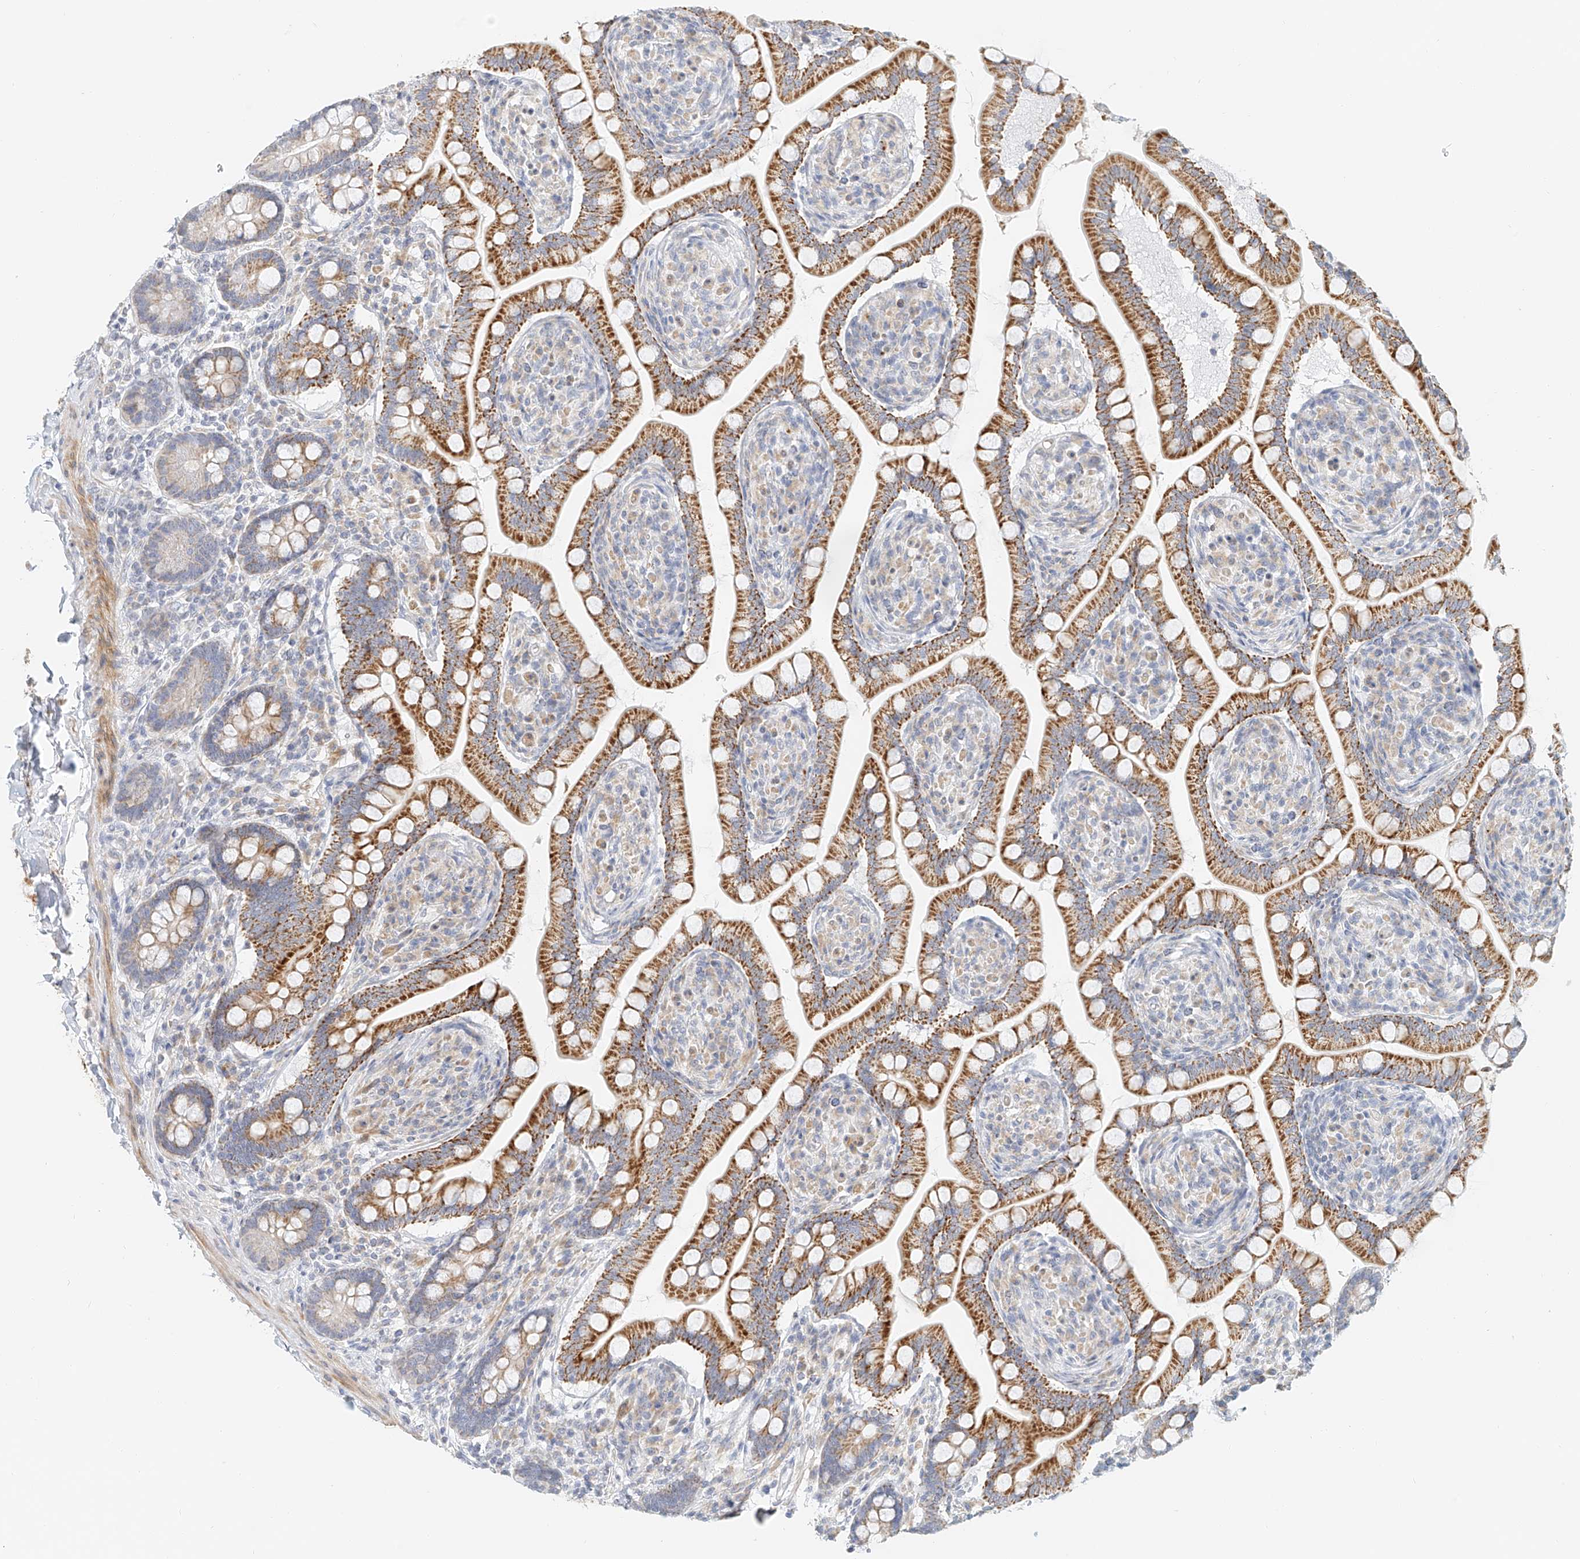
{"staining": {"intensity": "strong", "quantity": "25%-75%", "location": "cytoplasmic/membranous"}, "tissue": "small intestine", "cell_type": "Glandular cells", "image_type": "normal", "snomed": [{"axis": "morphology", "description": "Normal tissue, NOS"}, {"axis": "topography", "description": "Small intestine"}], "caption": "Immunohistochemistry (IHC) (DAB) staining of unremarkable small intestine exhibits strong cytoplasmic/membranous protein staining in about 25%-75% of glandular cells. The protein of interest is shown in brown color, while the nuclei are stained blue.", "gene": "CXorf58", "patient": {"sex": "female", "age": 64}}